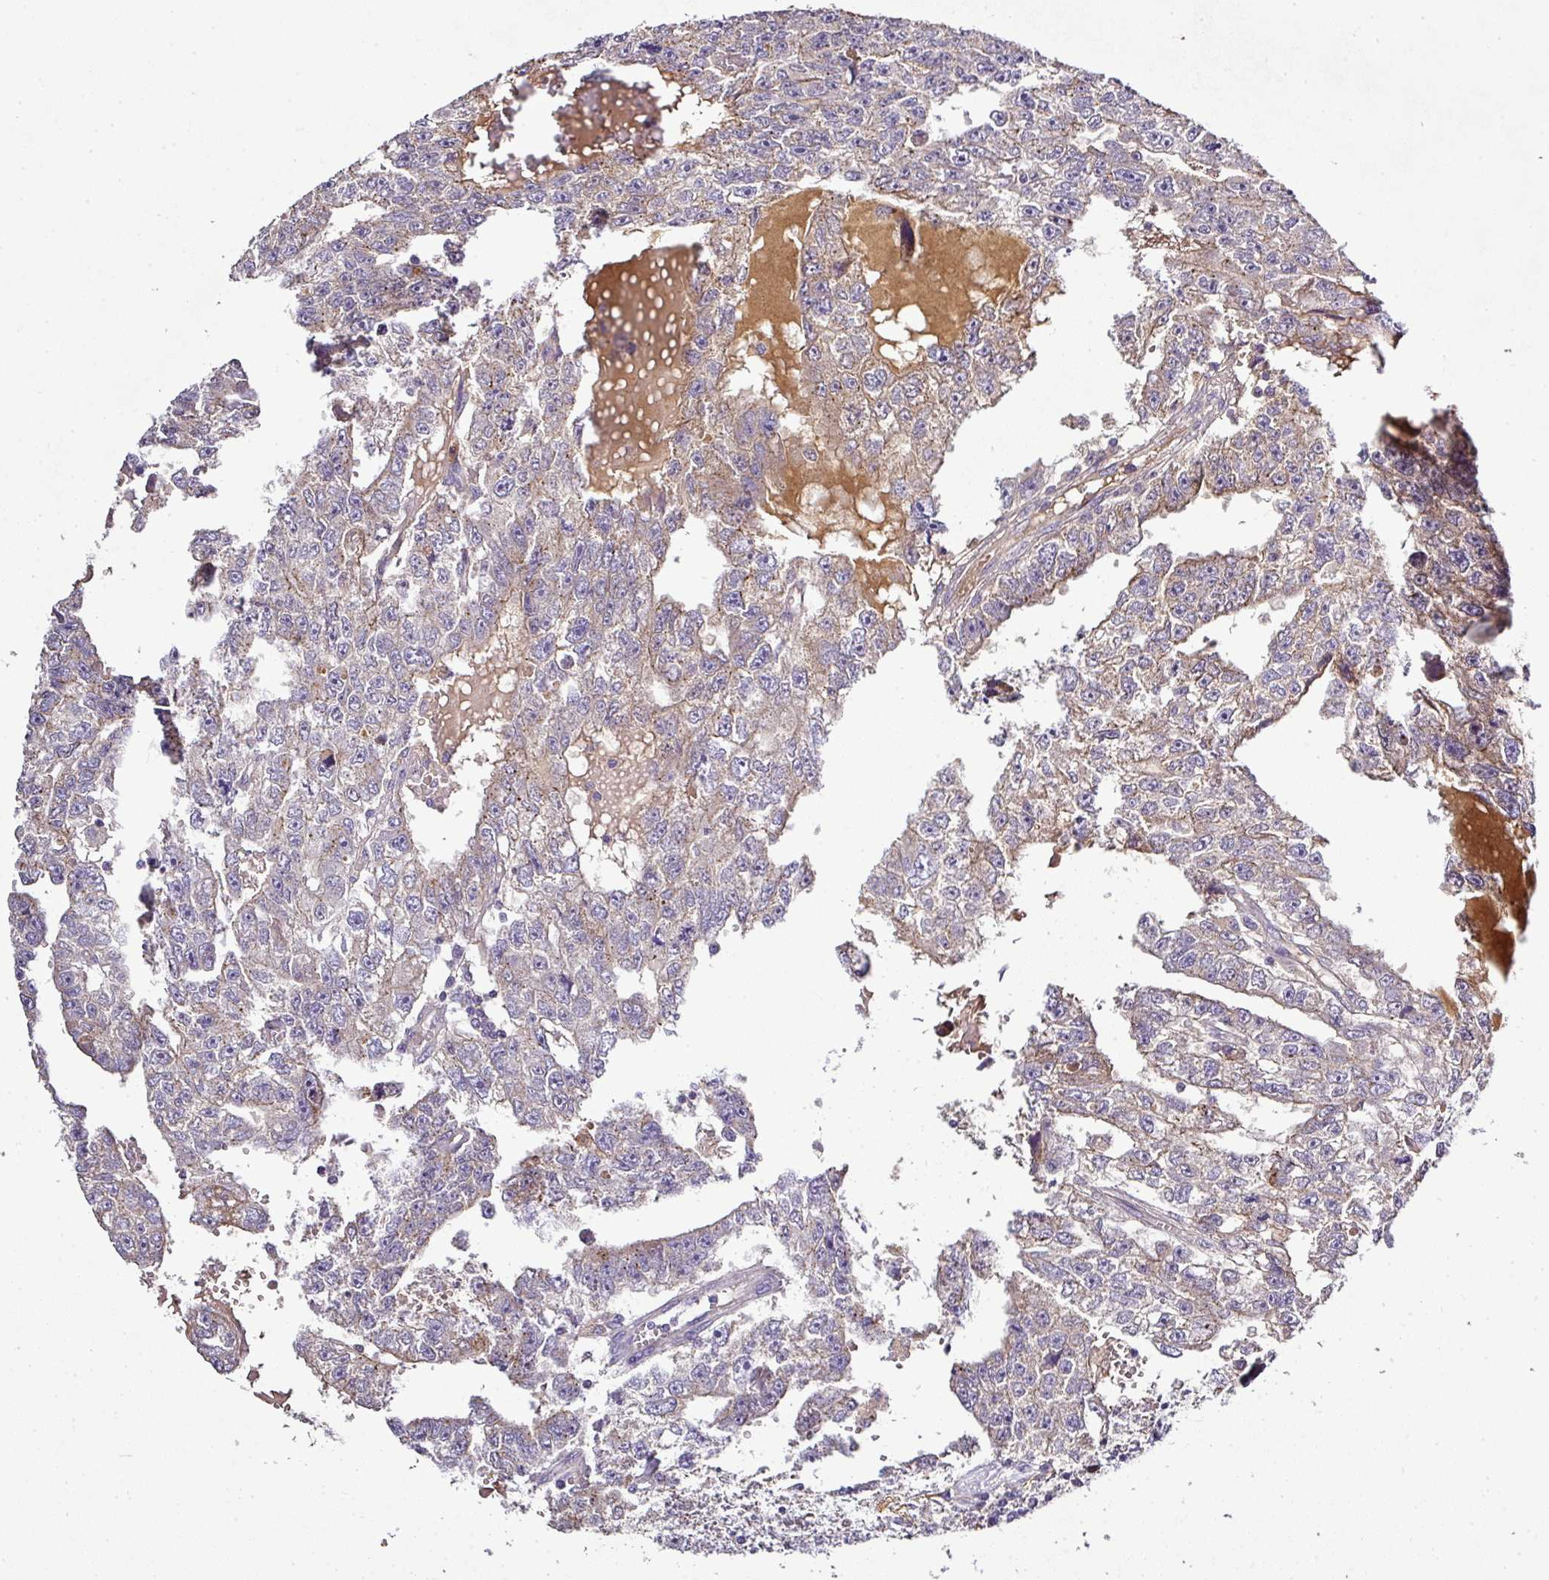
{"staining": {"intensity": "weak", "quantity": "25%-75%", "location": "cytoplasmic/membranous"}, "tissue": "testis cancer", "cell_type": "Tumor cells", "image_type": "cancer", "snomed": [{"axis": "morphology", "description": "Carcinoma, Embryonal, NOS"}, {"axis": "topography", "description": "Testis"}], "caption": "This is a photomicrograph of IHC staining of embryonal carcinoma (testis), which shows weak expression in the cytoplasmic/membranous of tumor cells.", "gene": "CAB39L", "patient": {"sex": "male", "age": 20}}